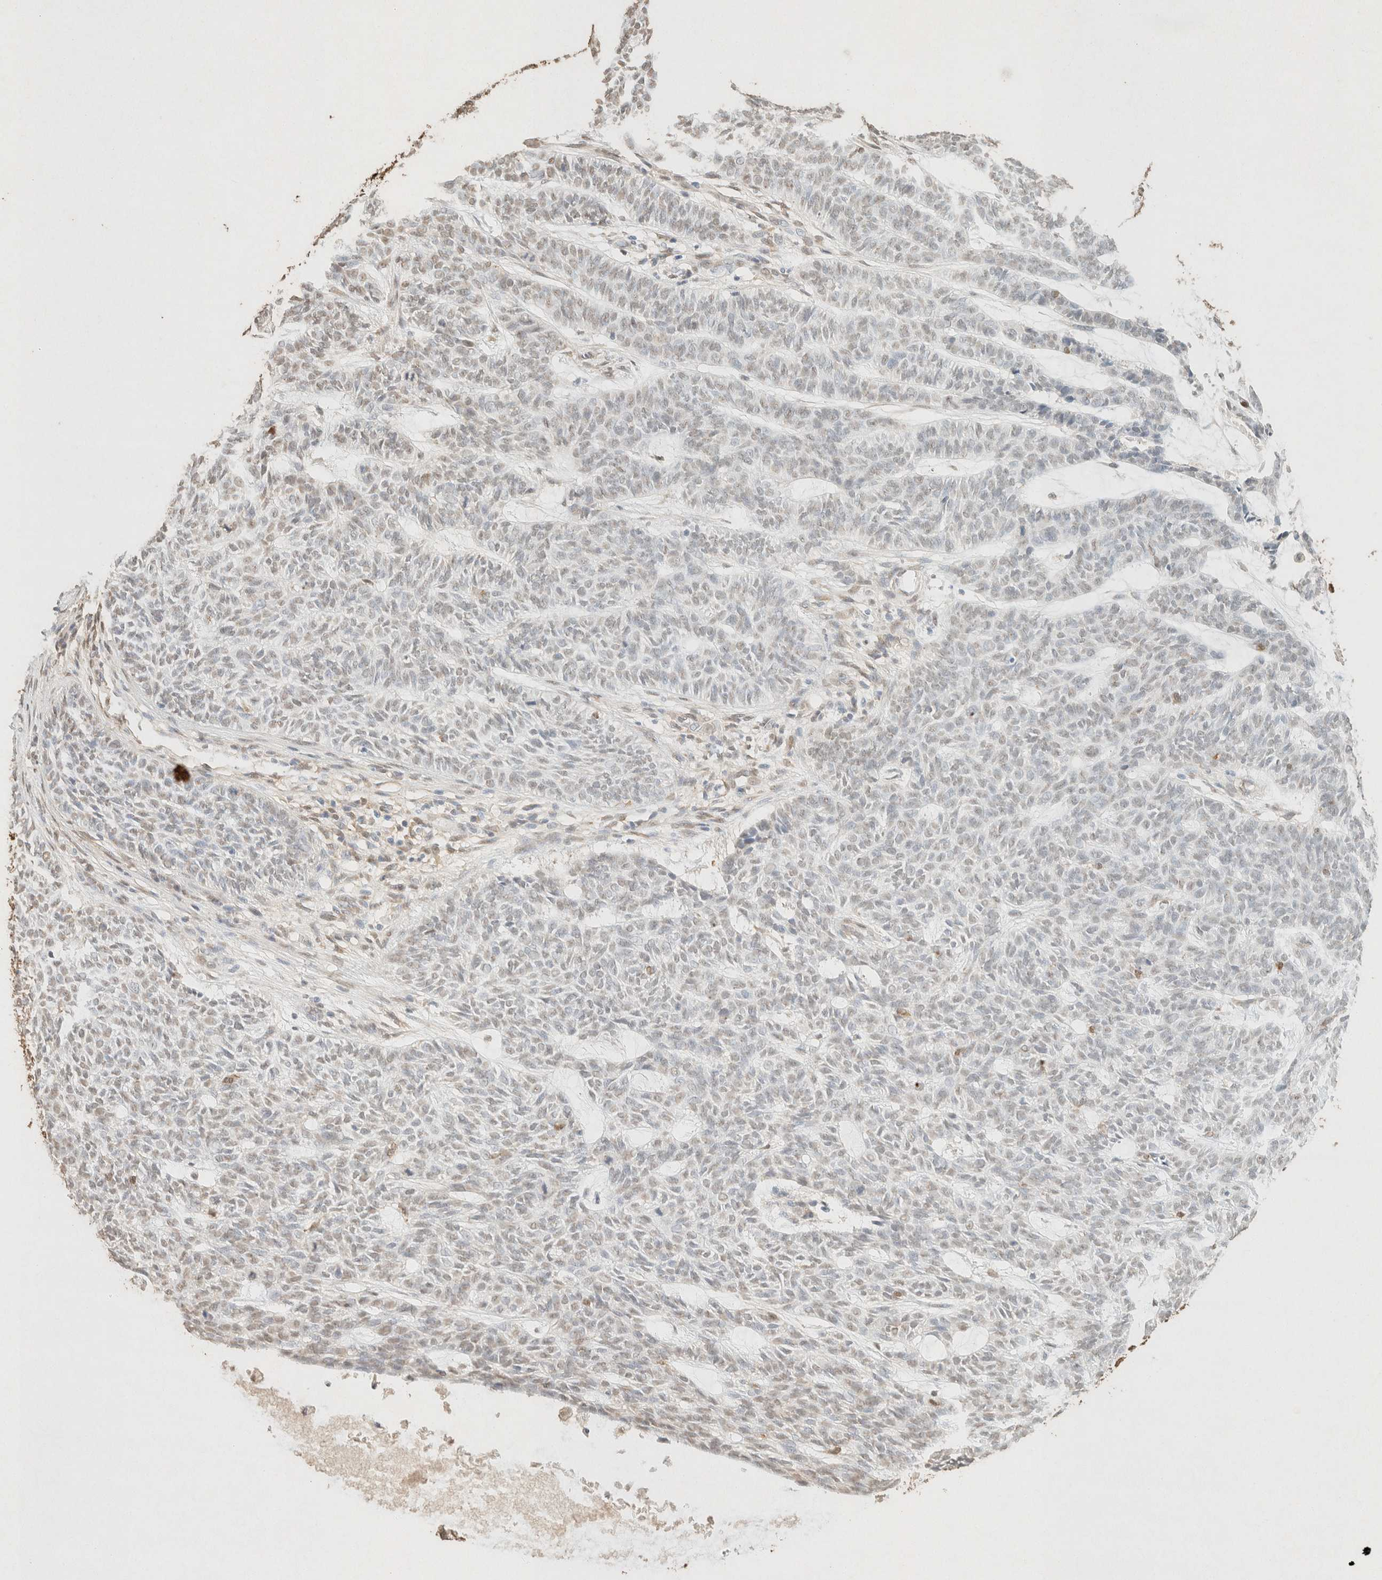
{"staining": {"intensity": "weak", "quantity": "<25%", "location": "nuclear"}, "tissue": "skin cancer", "cell_type": "Tumor cells", "image_type": "cancer", "snomed": [{"axis": "morphology", "description": "Basal cell carcinoma"}, {"axis": "topography", "description": "Skin"}], "caption": "A high-resolution photomicrograph shows immunohistochemistry staining of skin cancer (basal cell carcinoma), which demonstrates no significant staining in tumor cells.", "gene": "S100A13", "patient": {"sex": "male", "age": 87}}